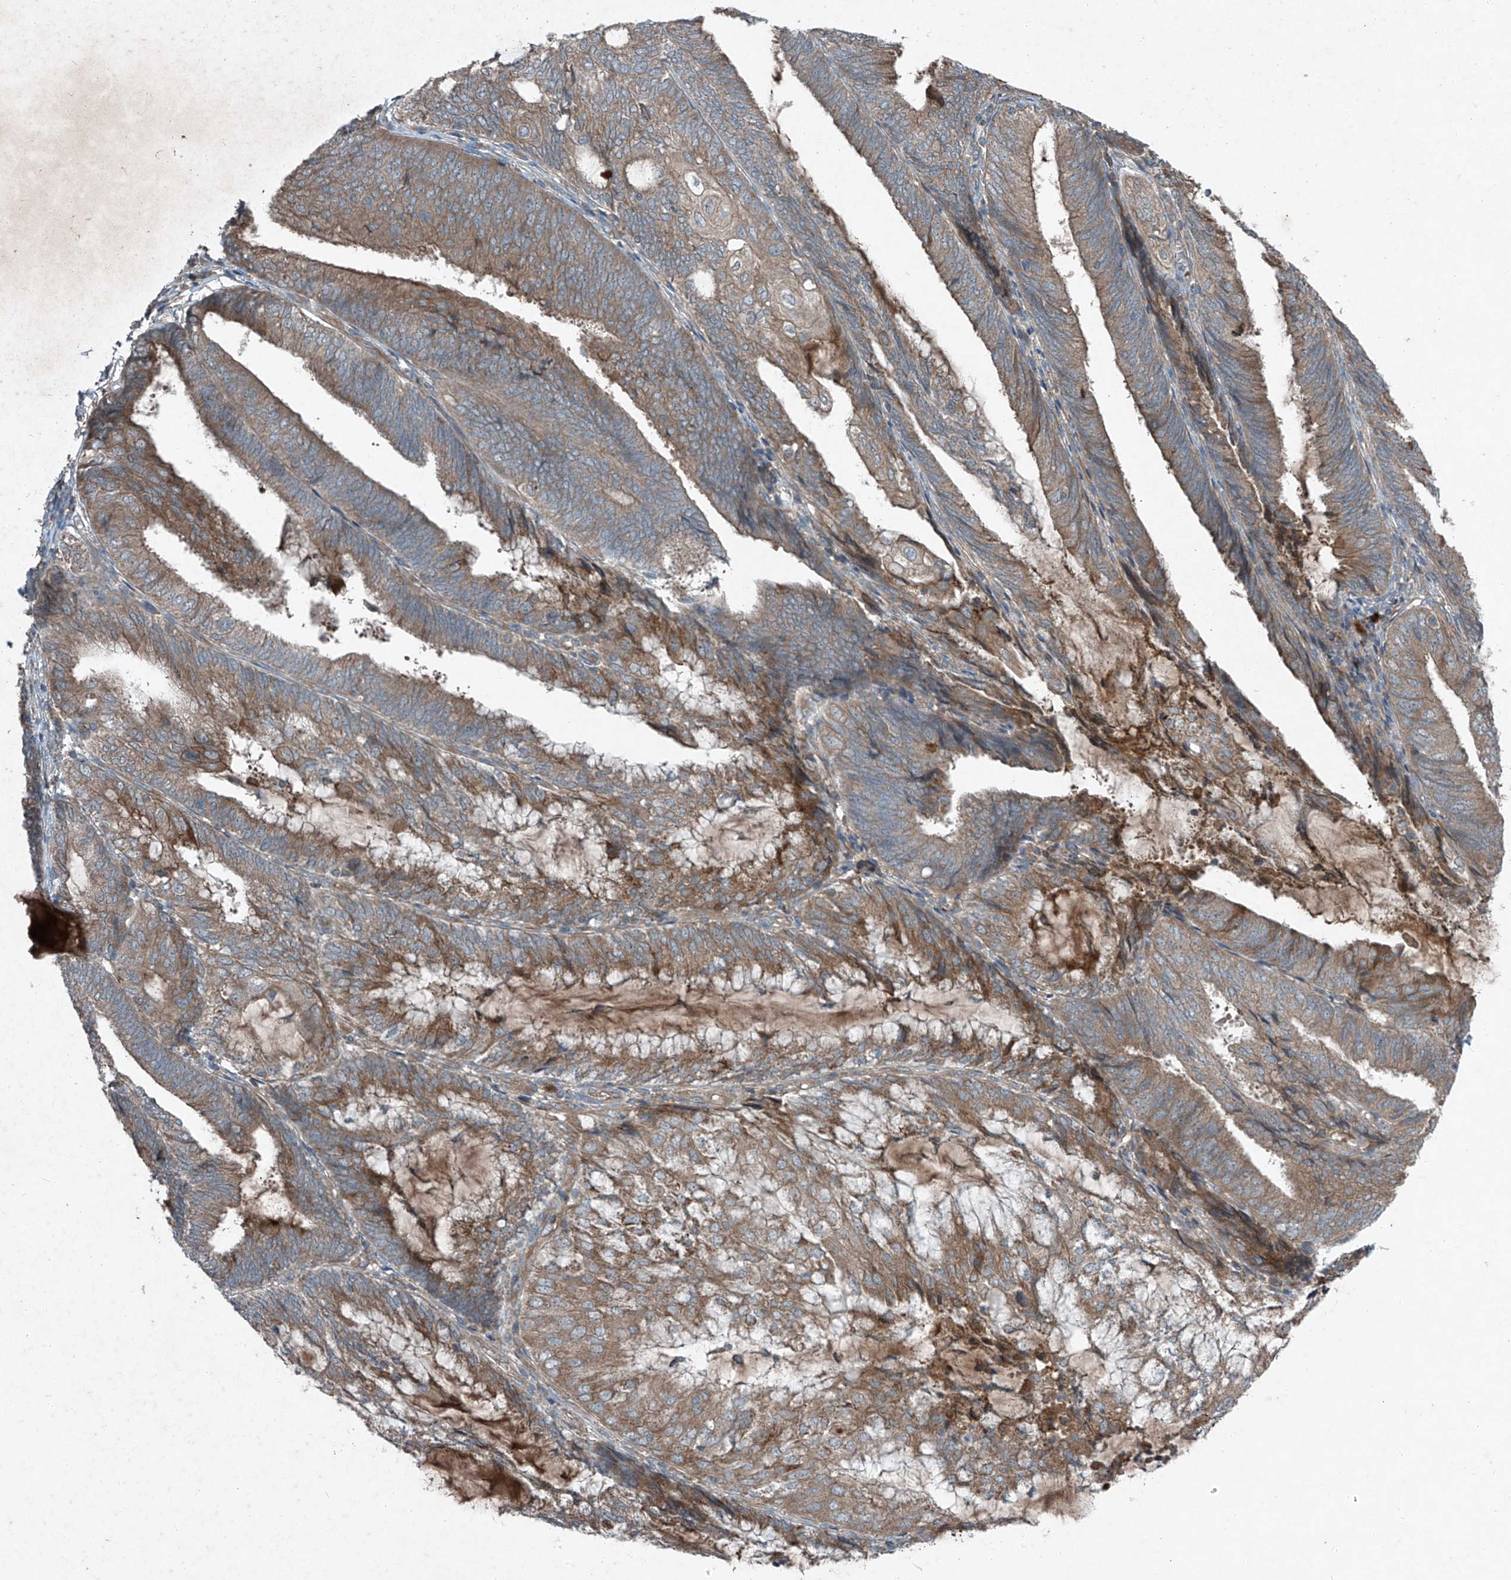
{"staining": {"intensity": "moderate", "quantity": ">75%", "location": "cytoplasmic/membranous"}, "tissue": "endometrial cancer", "cell_type": "Tumor cells", "image_type": "cancer", "snomed": [{"axis": "morphology", "description": "Adenocarcinoma, NOS"}, {"axis": "topography", "description": "Endometrium"}], "caption": "Endometrial adenocarcinoma stained with immunohistochemistry shows moderate cytoplasmic/membranous positivity in about >75% of tumor cells.", "gene": "FOXRED2", "patient": {"sex": "female", "age": 81}}